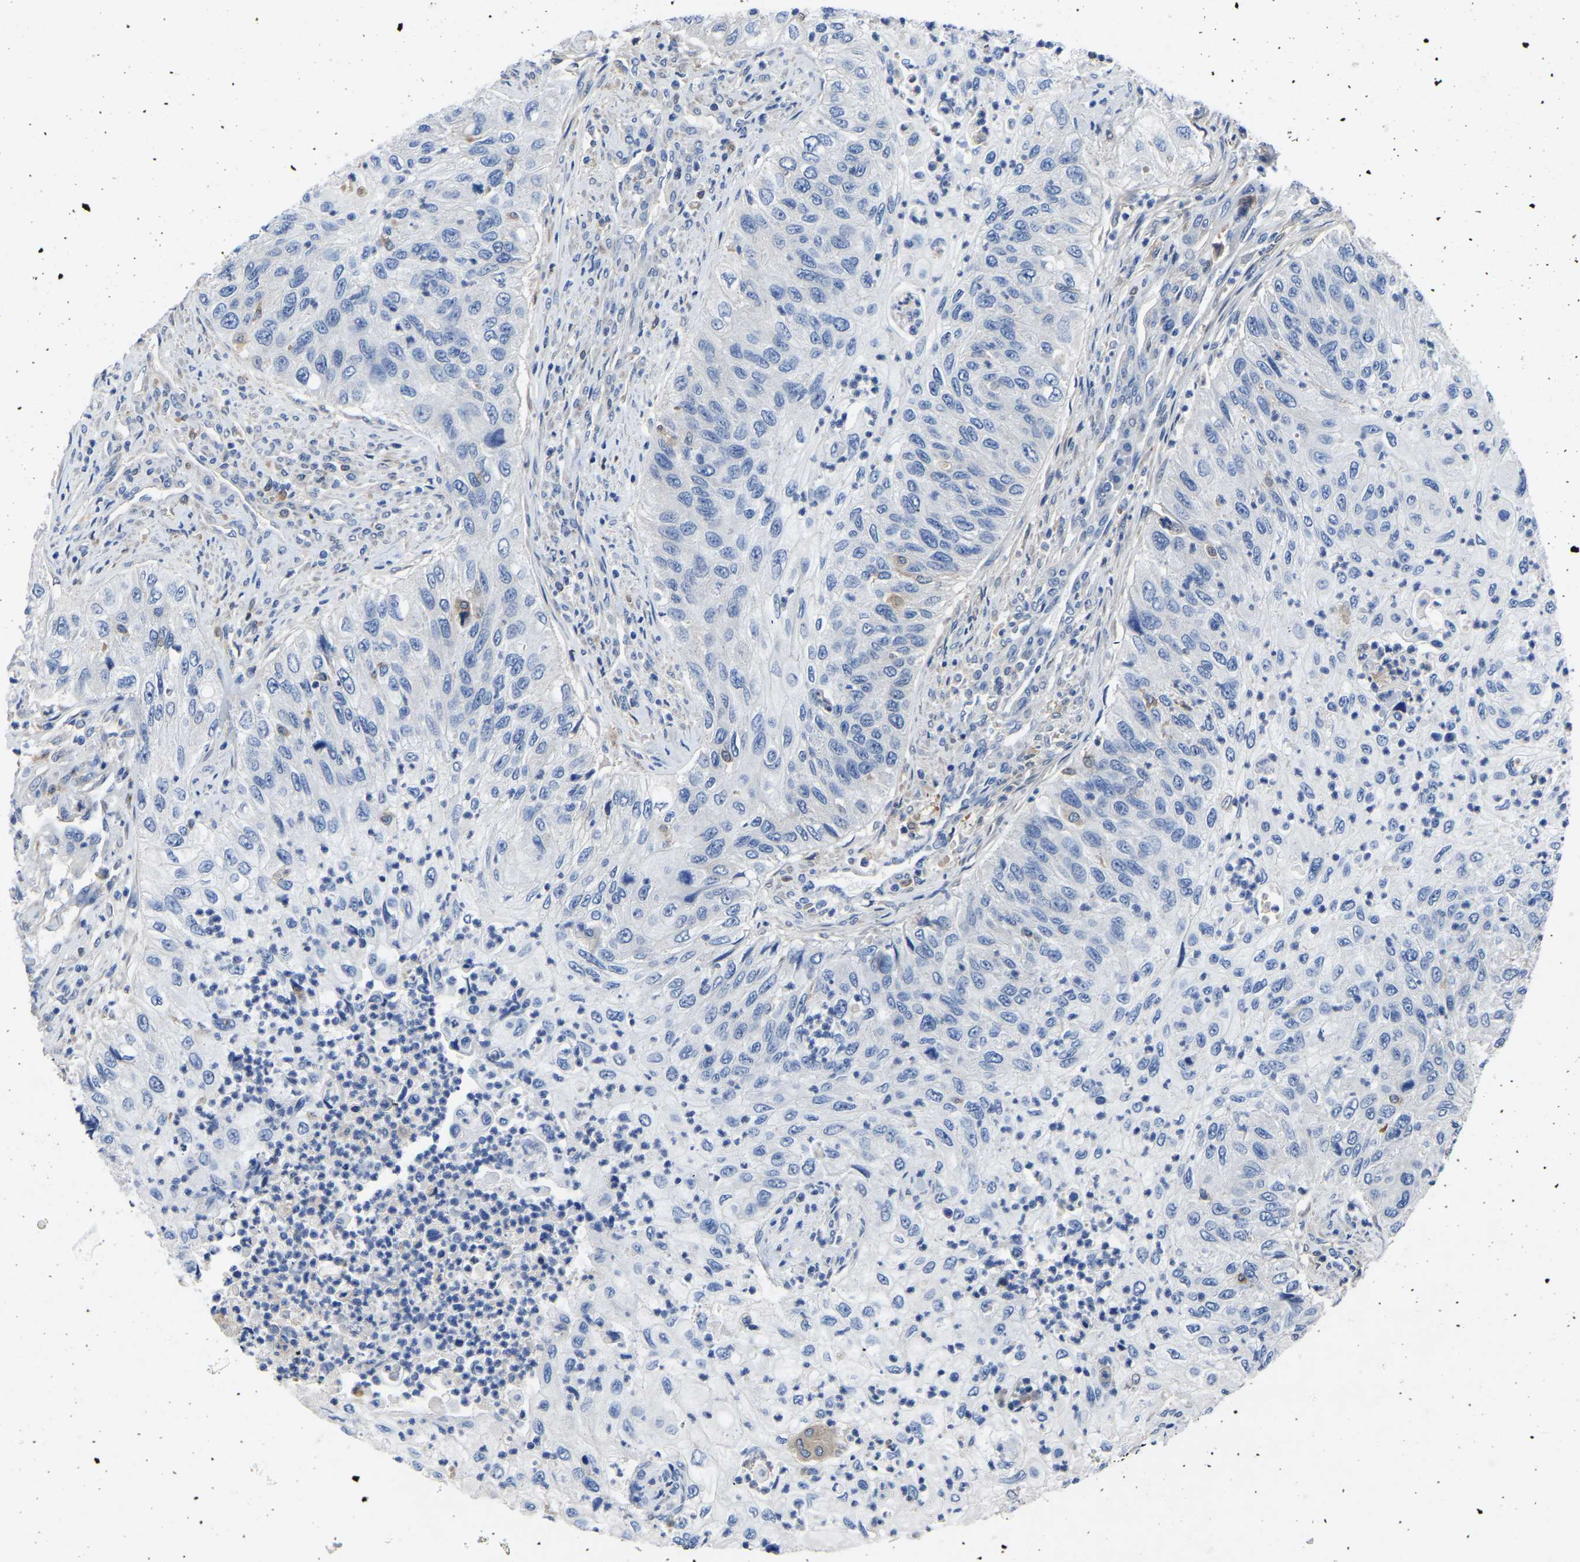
{"staining": {"intensity": "negative", "quantity": "none", "location": "none"}, "tissue": "urothelial cancer", "cell_type": "Tumor cells", "image_type": "cancer", "snomed": [{"axis": "morphology", "description": "Urothelial carcinoma, High grade"}, {"axis": "topography", "description": "Urinary bladder"}], "caption": "This is a micrograph of IHC staining of urothelial carcinoma (high-grade), which shows no expression in tumor cells. (Immunohistochemistry (ihc), brightfield microscopy, high magnification).", "gene": "ATG2B", "patient": {"sex": "female", "age": 60}}